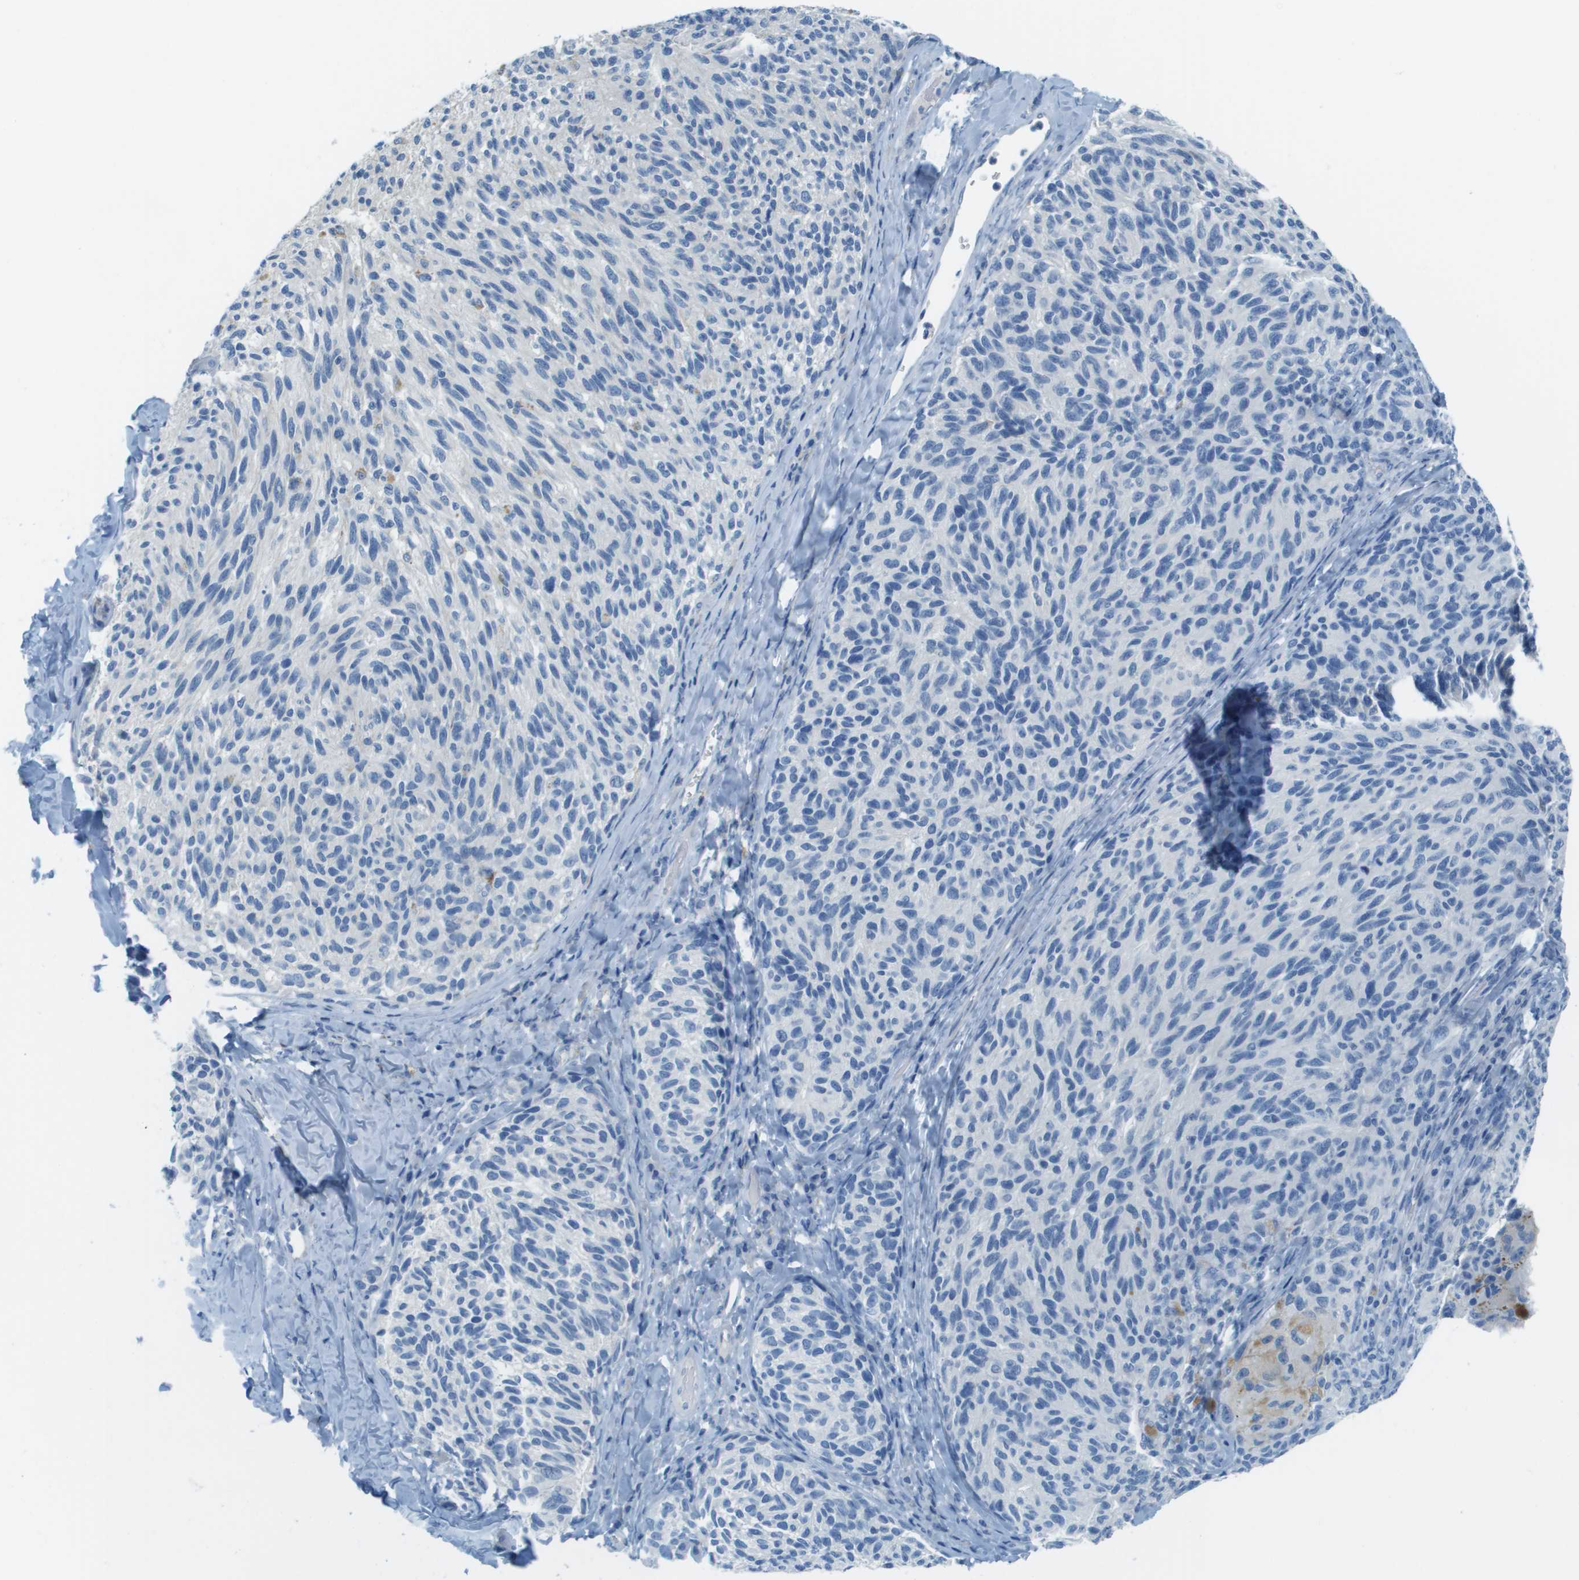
{"staining": {"intensity": "negative", "quantity": "none", "location": "none"}, "tissue": "melanoma", "cell_type": "Tumor cells", "image_type": "cancer", "snomed": [{"axis": "morphology", "description": "Malignant melanoma, NOS"}, {"axis": "topography", "description": "Skin"}], "caption": "IHC histopathology image of neoplastic tissue: melanoma stained with DAB displays no significant protein positivity in tumor cells.", "gene": "CDHR2", "patient": {"sex": "female", "age": 73}}